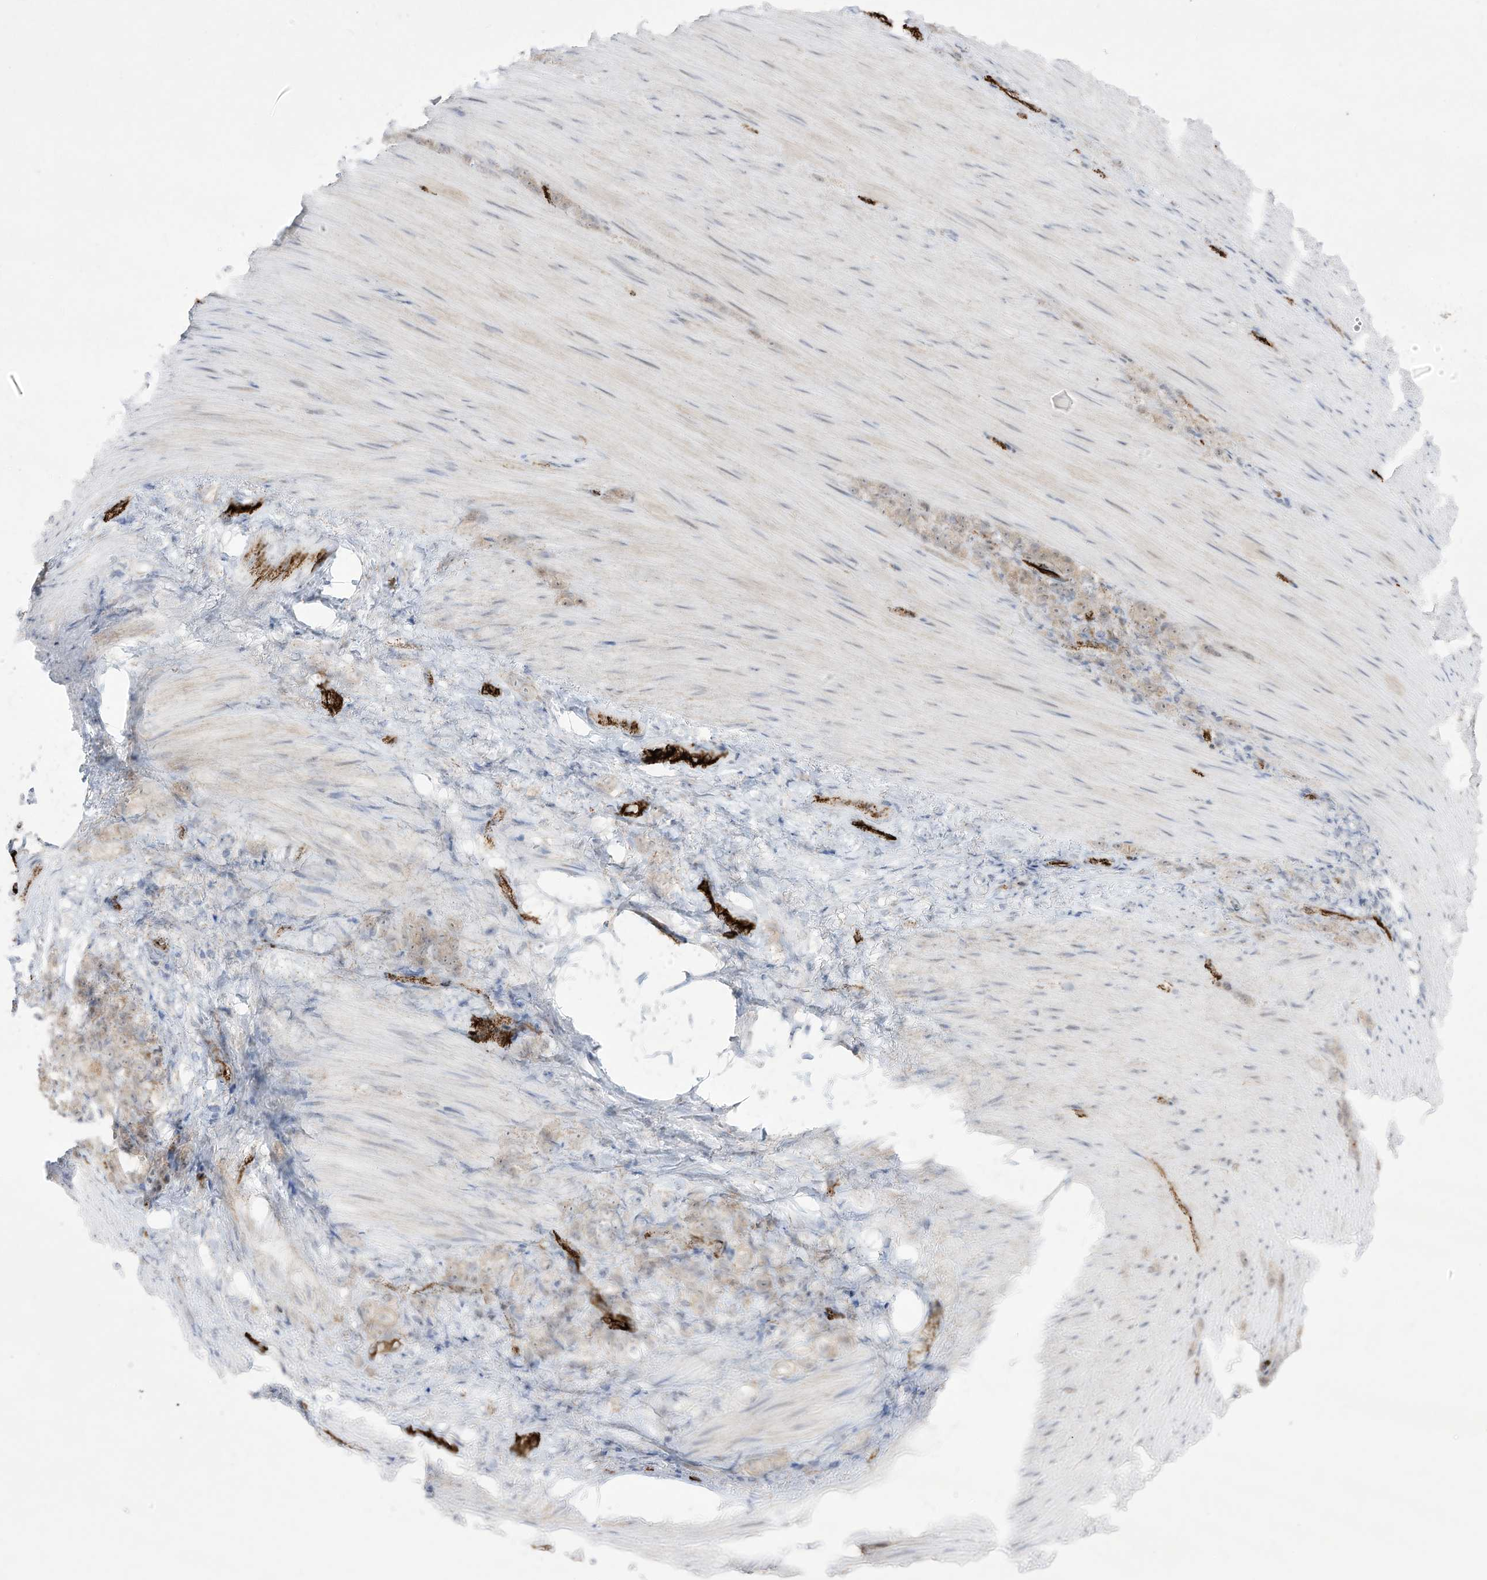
{"staining": {"intensity": "negative", "quantity": "none", "location": "none"}, "tissue": "stomach cancer", "cell_type": "Tumor cells", "image_type": "cancer", "snomed": [{"axis": "morphology", "description": "Normal tissue, NOS"}, {"axis": "morphology", "description": "Adenocarcinoma, NOS"}, {"axis": "topography", "description": "Stomach"}], "caption": "An image of adenocarcinoma (stomach) stained for a protein exhibits no brown staining in tumor cells. (Immunohistochemistry, brightfield microscopy, high magnification).", "gene": "ZGRF1", "patient": {"sex": "male", "age": 82}}